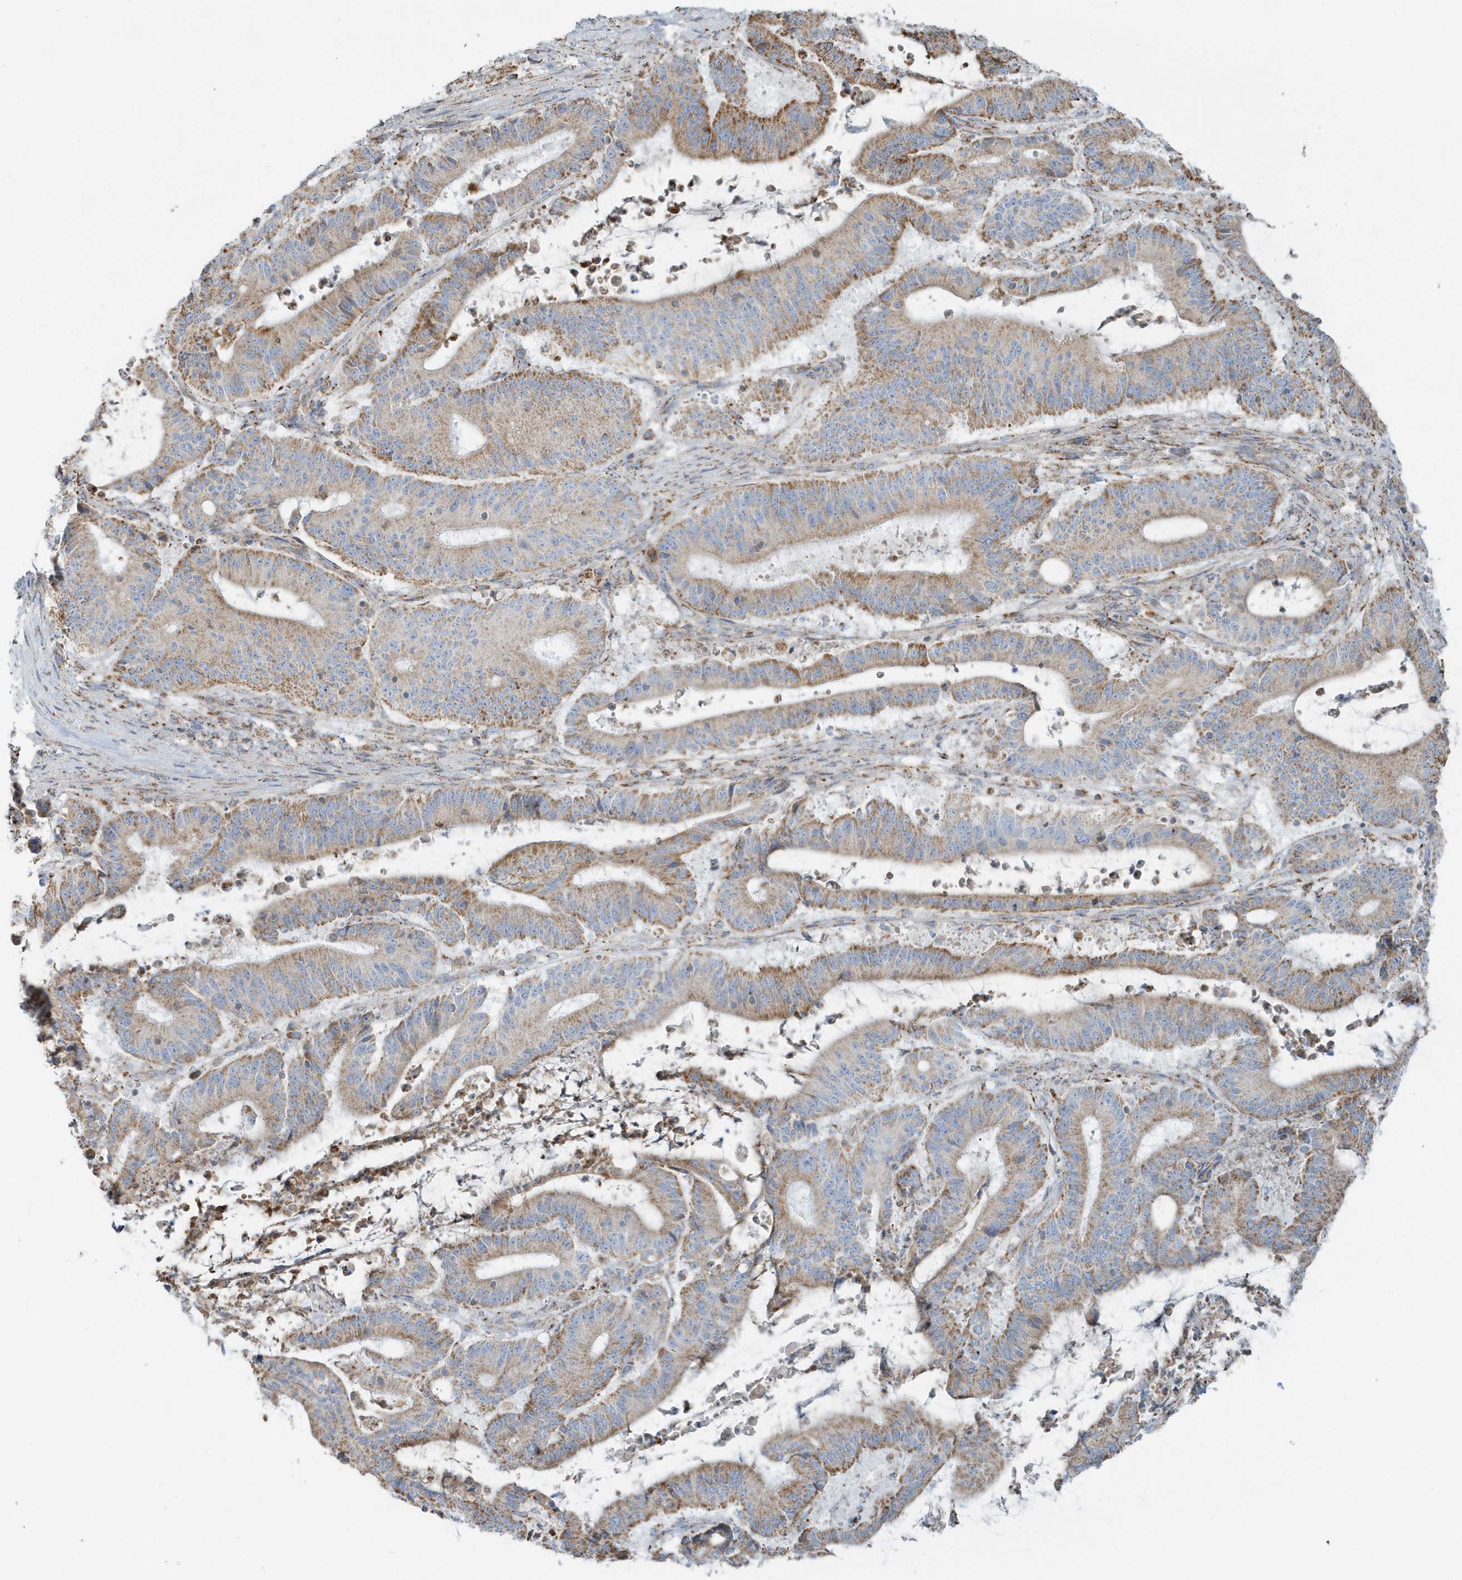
{"staining": {"intensity": "moderate", "quantity": ">75%", "location": "cytoplasmic/membranous"}, "tissue": "liver cancer", "cell_type": "Tumor cells", "image_type": "cancer", "snomed": [{"axis": "morphology", "description": "Normal tissue, NOS"}, {"axis": "morphology", "description": "Cholangiocarcinoma"}, {"axis": "topography", "description": "Liver"}, {"axis": "topography", "description": "Peripheral nerve tissue"}], "caption": "Moderate cytoplasmic/membranous protein staining is appreciated in approximately >75% of tumor cells in liver cholangiocarcinoma.", "gene": "RAB11FIP3", "patient": {"sex": "female", "age": 73}}